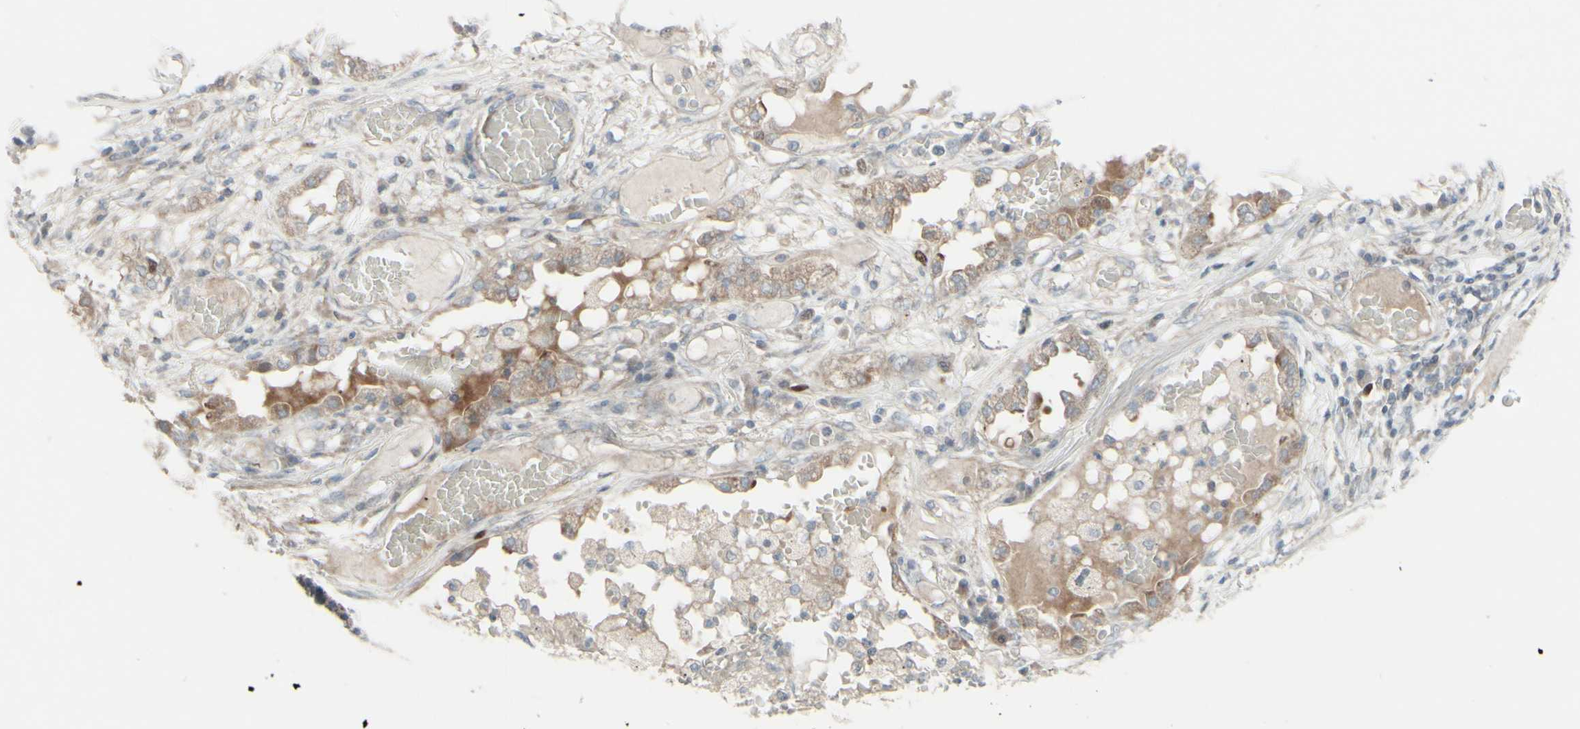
{"staining": {"intensity": "strong", "quantity": "<25%", "location": "nuclear"}, "tissue": "lung cancer", "cell_type": "Tumor cells", "image_type": "cancer", "snomed": [{"axis": "morphology", "description": "Squamous cell carcinoma, NOS"}, {"axis": "topography", "description": "Lung"}], "caption": "Immunohistochemistry image of neoplastic tissue: lung cancer (squamous cell carcinoma) stained using immunohistochemistry displays medium levels of strong protein expression localized specifically in the nuclear of tumor cells, appearing as a nuclear brown color.", "gene": "GMNN", "patient": {"sex": "male", "age": 71}}